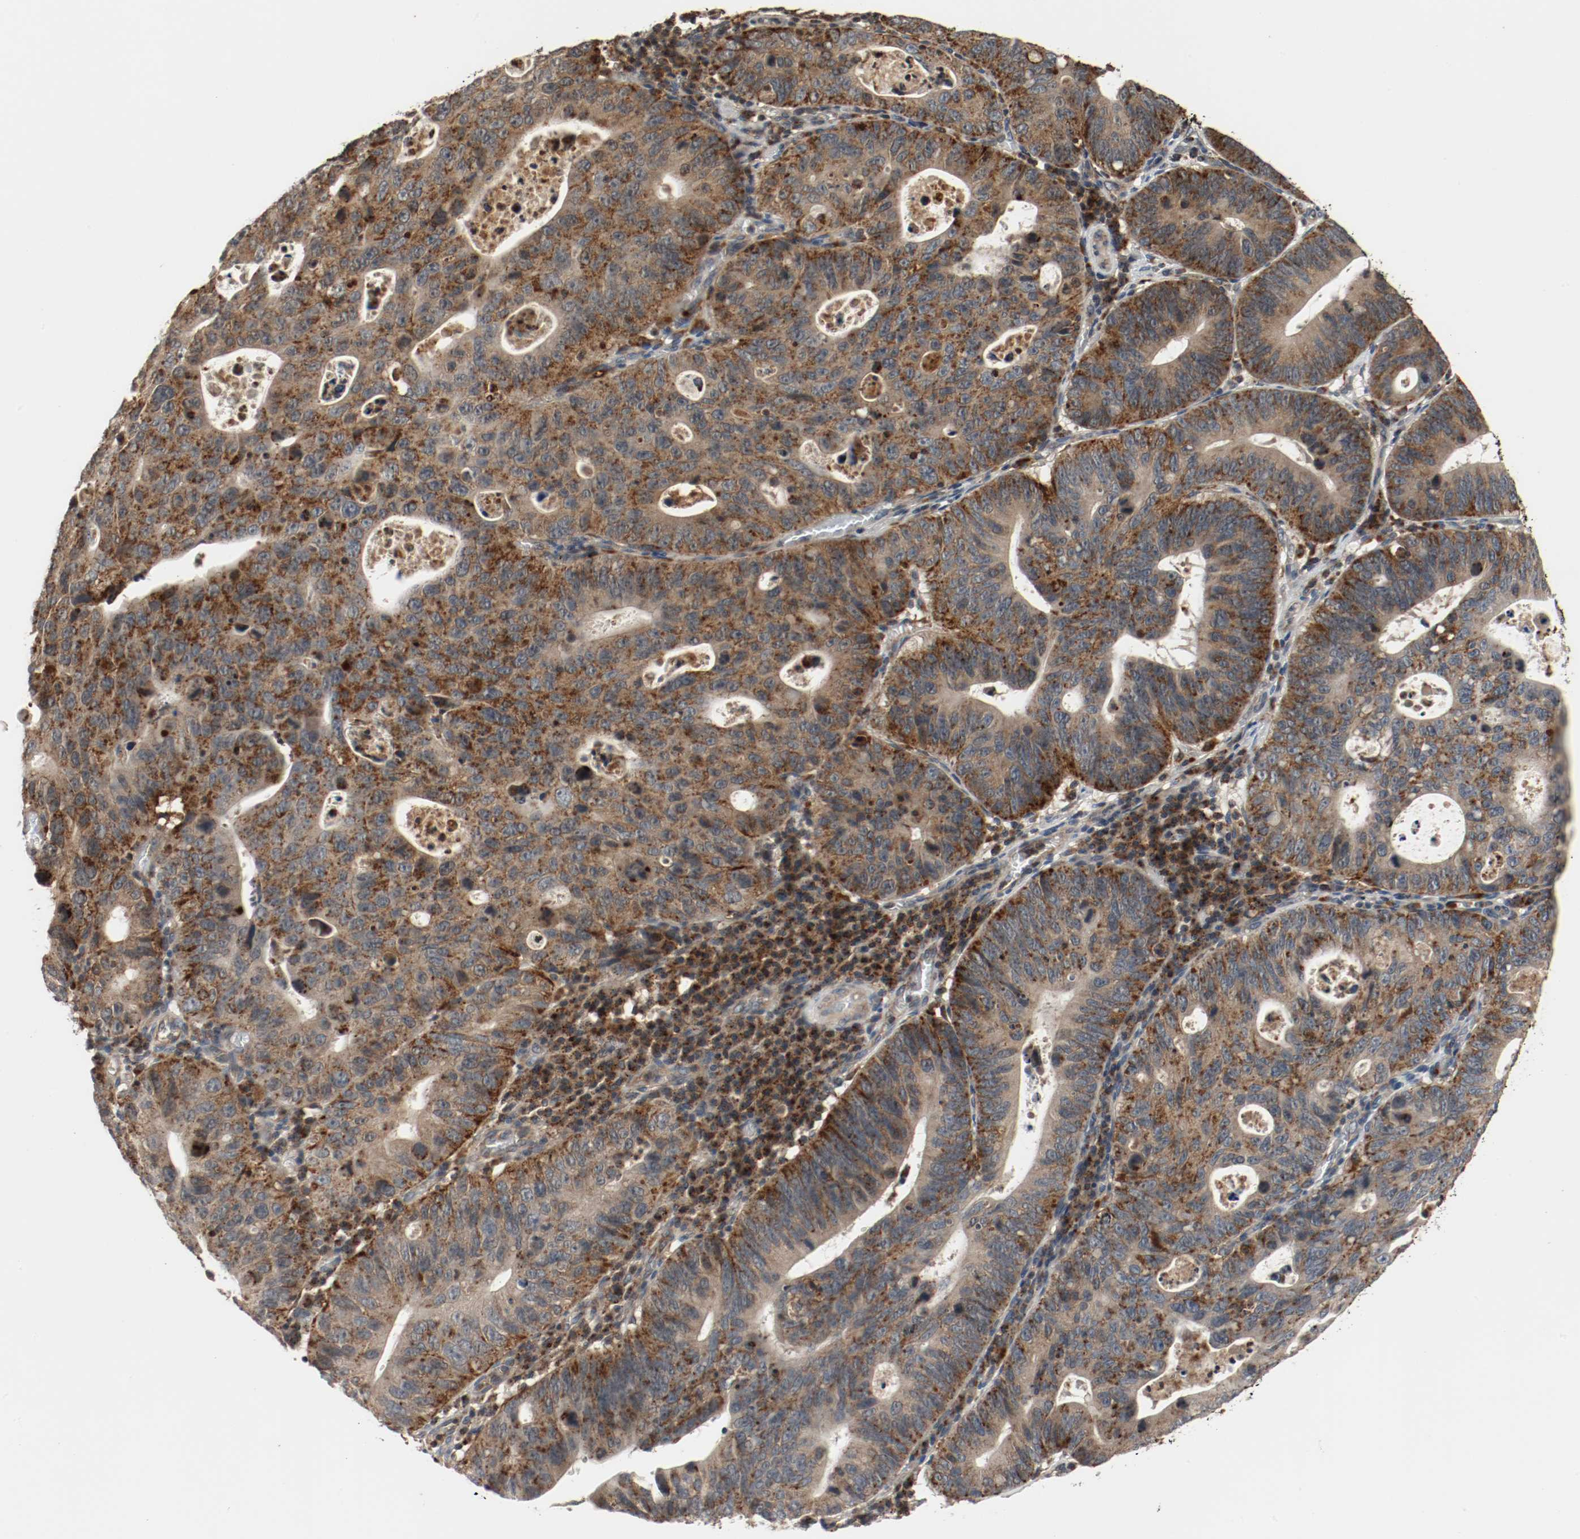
{"staining": {"intensity": "strong", "quantity": ">75%", "location": "cytoplasmic/membranous"}, "tissue": "stomach cancer", "cell_type": "Tumor cells", "image_type": "cancer", "snomed": [{"axis": "morphology", "description": "Adenocarcinoma, NOS"}, {"axis": "topography", "description": "Stomach"}], "caption": "Protein staining exhibits strong cytoplasmic/membranous staining in about >75% of tumor cells in stomach adenocarcinoma. (brown staining indicates protein expression, while blue staining denotes nuclei).", "gene": "LAMP2", "patient": {"sex": "male", "age": 59}}